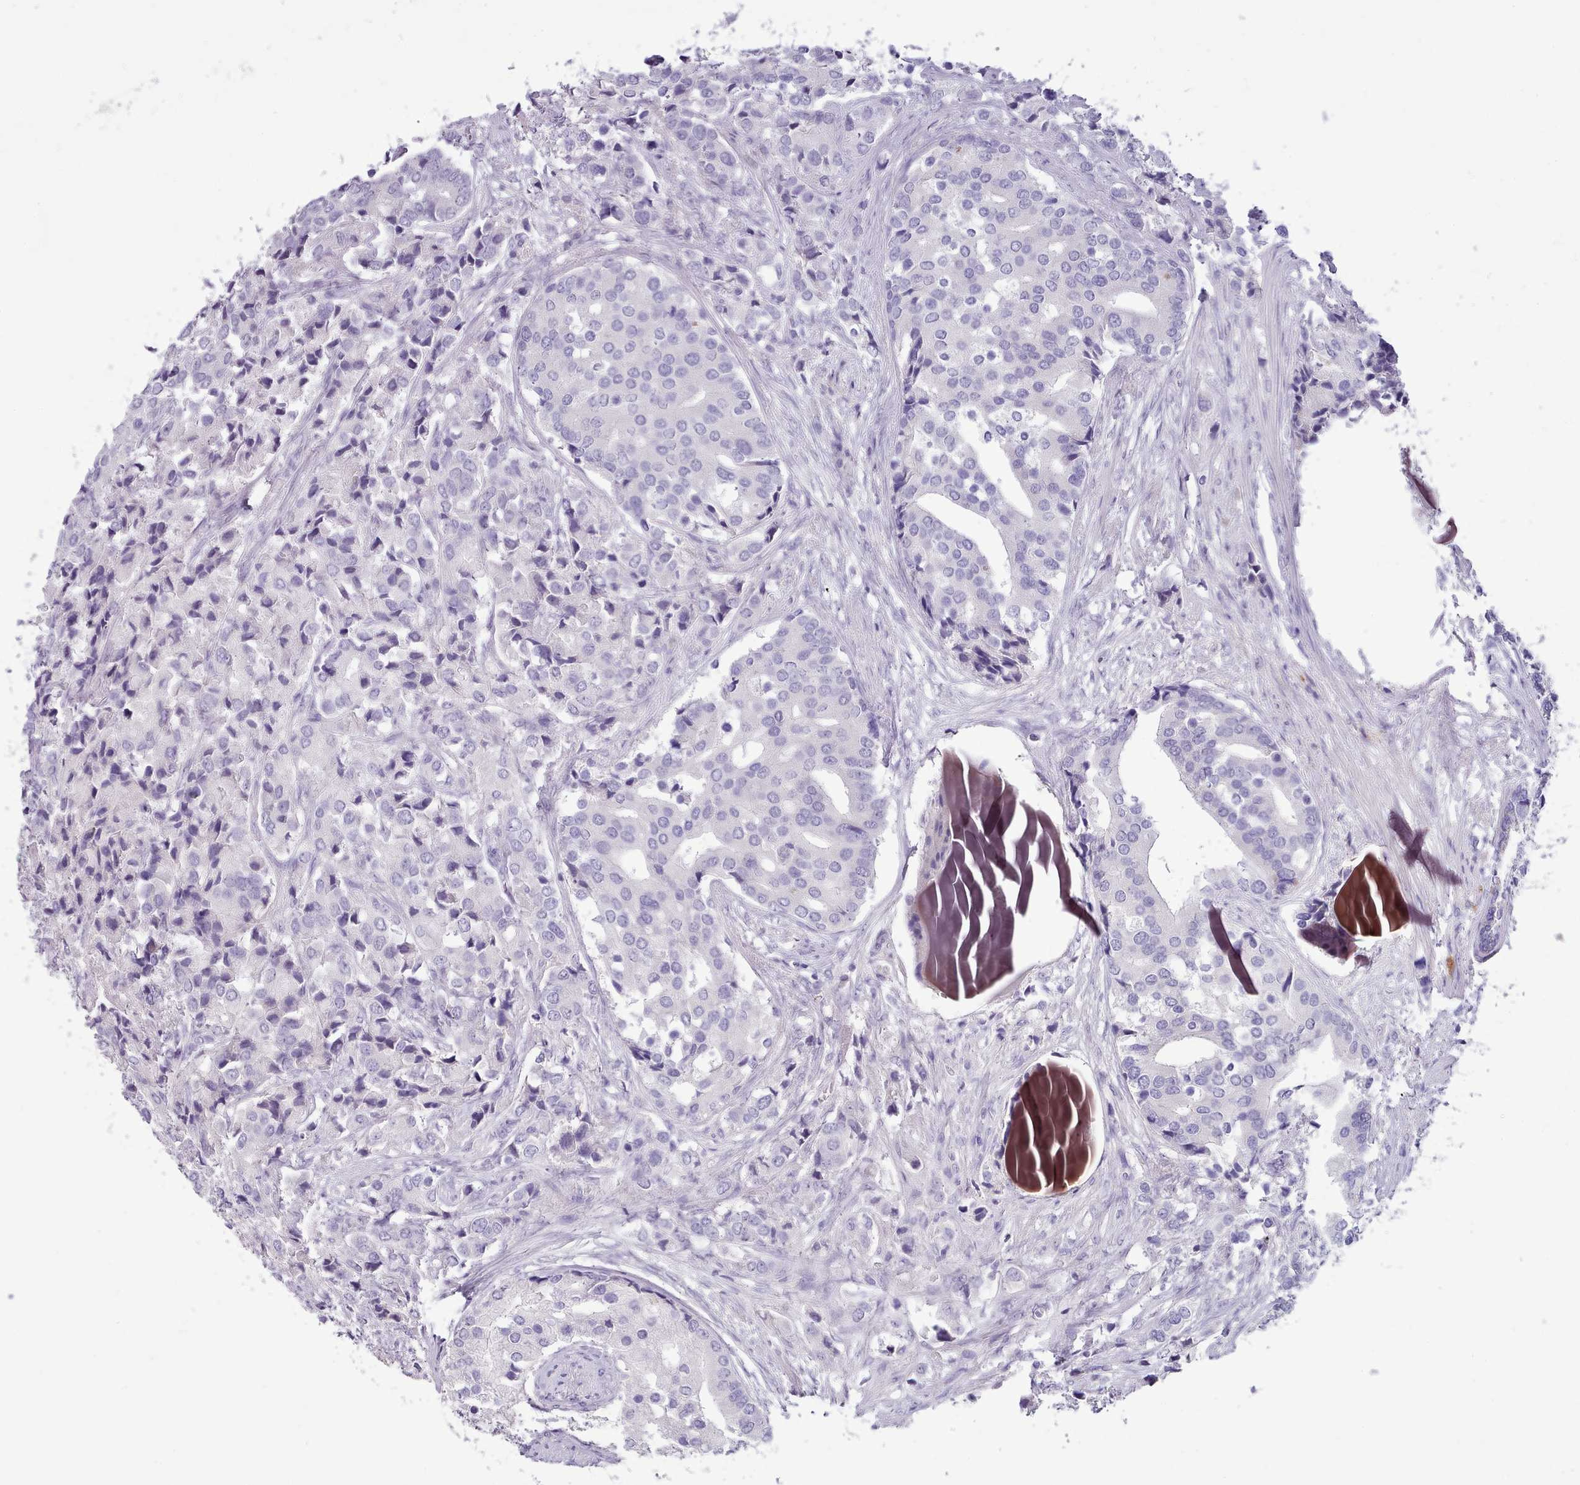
{"staining": {"intensity": "negative", "quantity": "none", "location": "none"}, "tissue": "prostate cancer", "cell_type": "Tumor cells", "image_type": "cancer", "snomed": [{"axis": "morphology", "description": "Adenocarcinoma, High grade"}, {"axis": "topography", "description": "Prostate"}], "caption": "Immunohistochemistry of human prostate cancer reveals no staining in tumor cells.", "gene": "TOX2", "patient": {"sex": "male", "age": 62}}